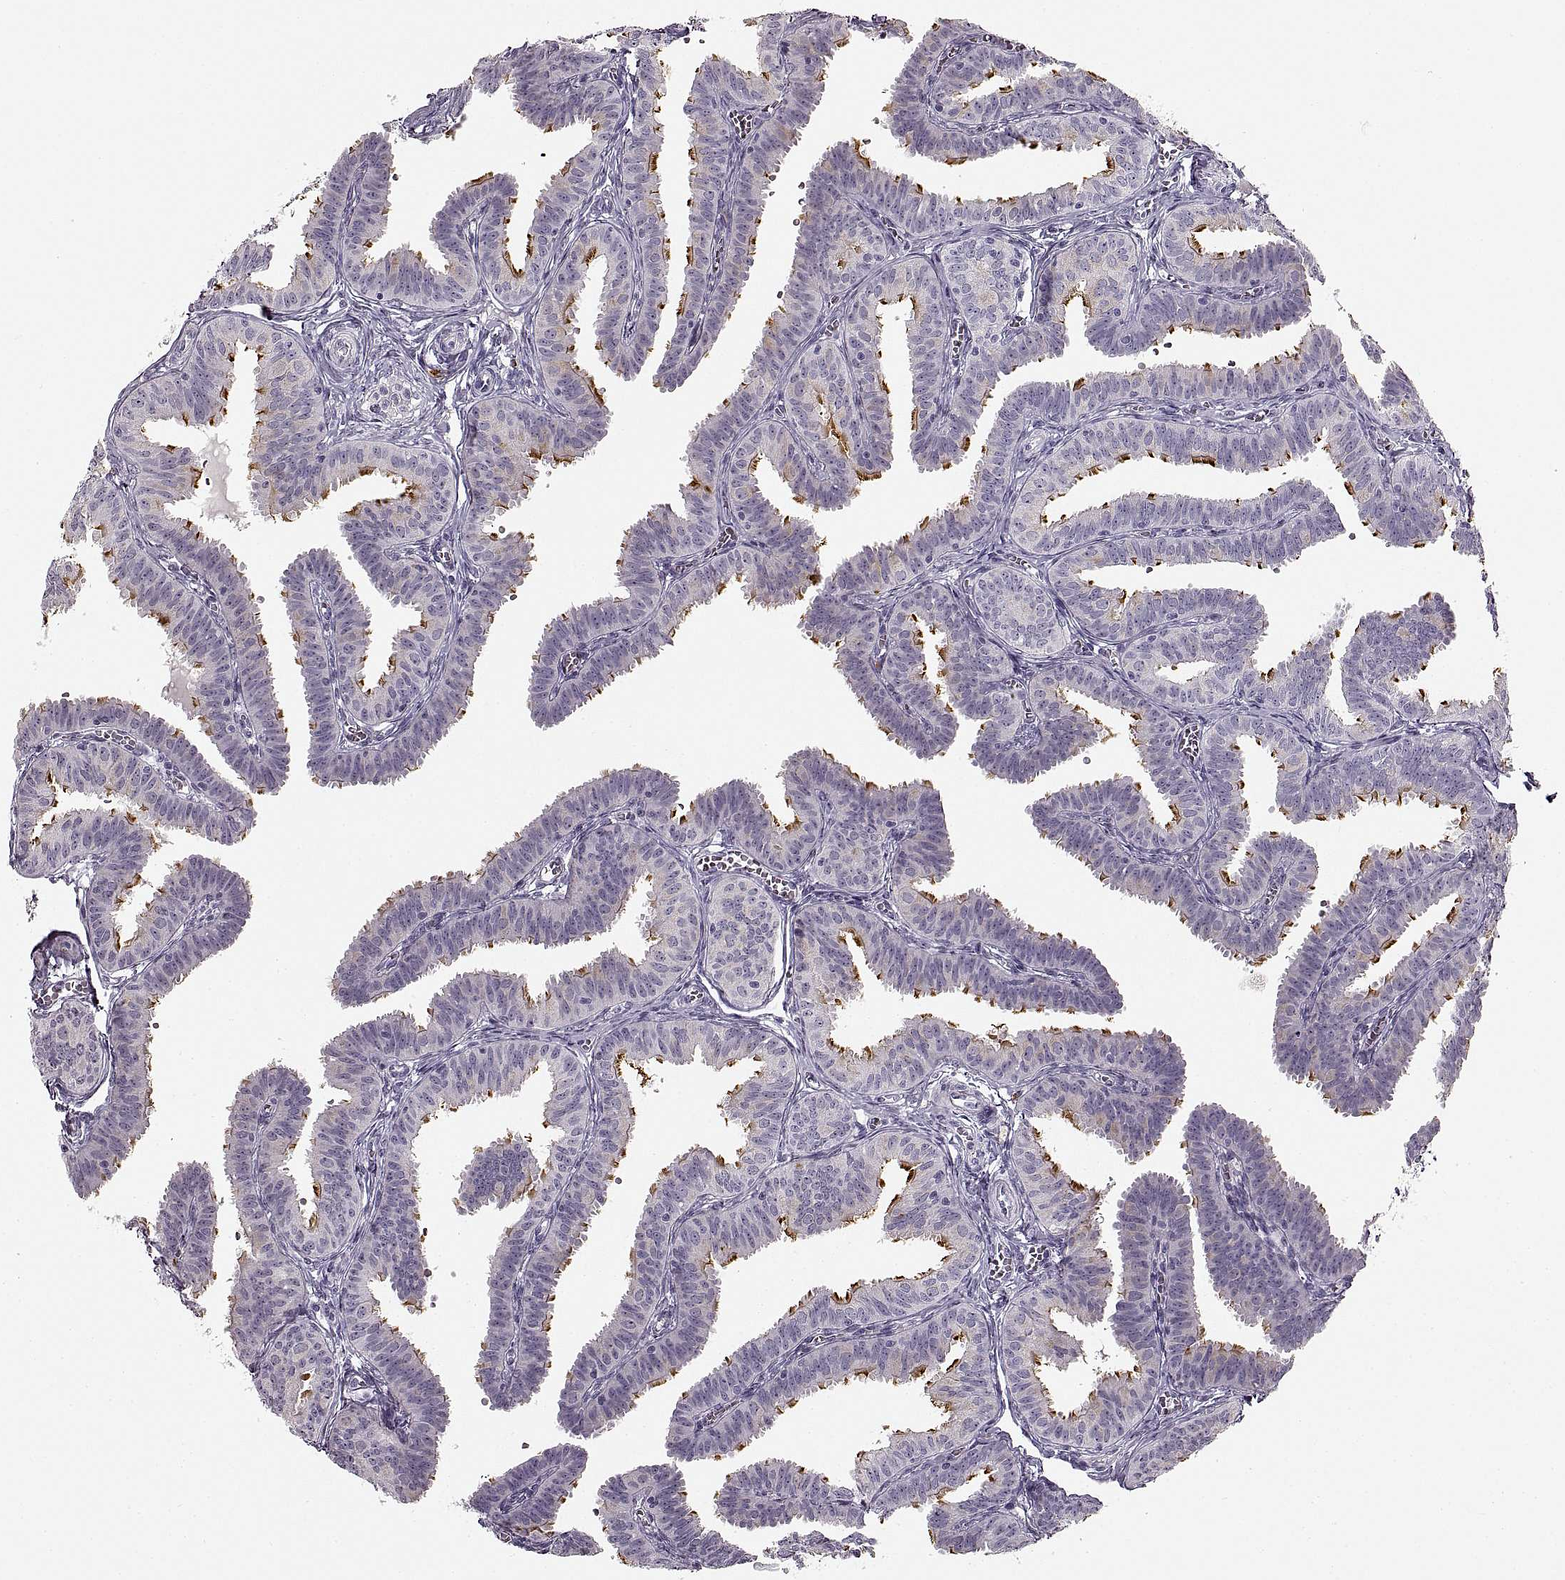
{"staining": {"intensity": "strong", "quantity": "<25%", "location": "cytoplasmic/membranous"}, "tissue": "fallopian tube", "cell_type": "Glandular cells", "image_type": "normal", "snomed": [{"axis": "morphology", "description": "Normal tissue, NOS"}, {"axis": "topography", "description": "Fallopian tube"}], "caption": "A micrograph of fallopian tube stained for a protein exhibits strong cytoplasmic/membranous brown staining in glandular cells. (DAB (3,3'-diaminobenzidine) IHC with brightfield microscopy, high magnification).", "gene": "CNTN1", "patient": {"sex": "female", "age": 25}}